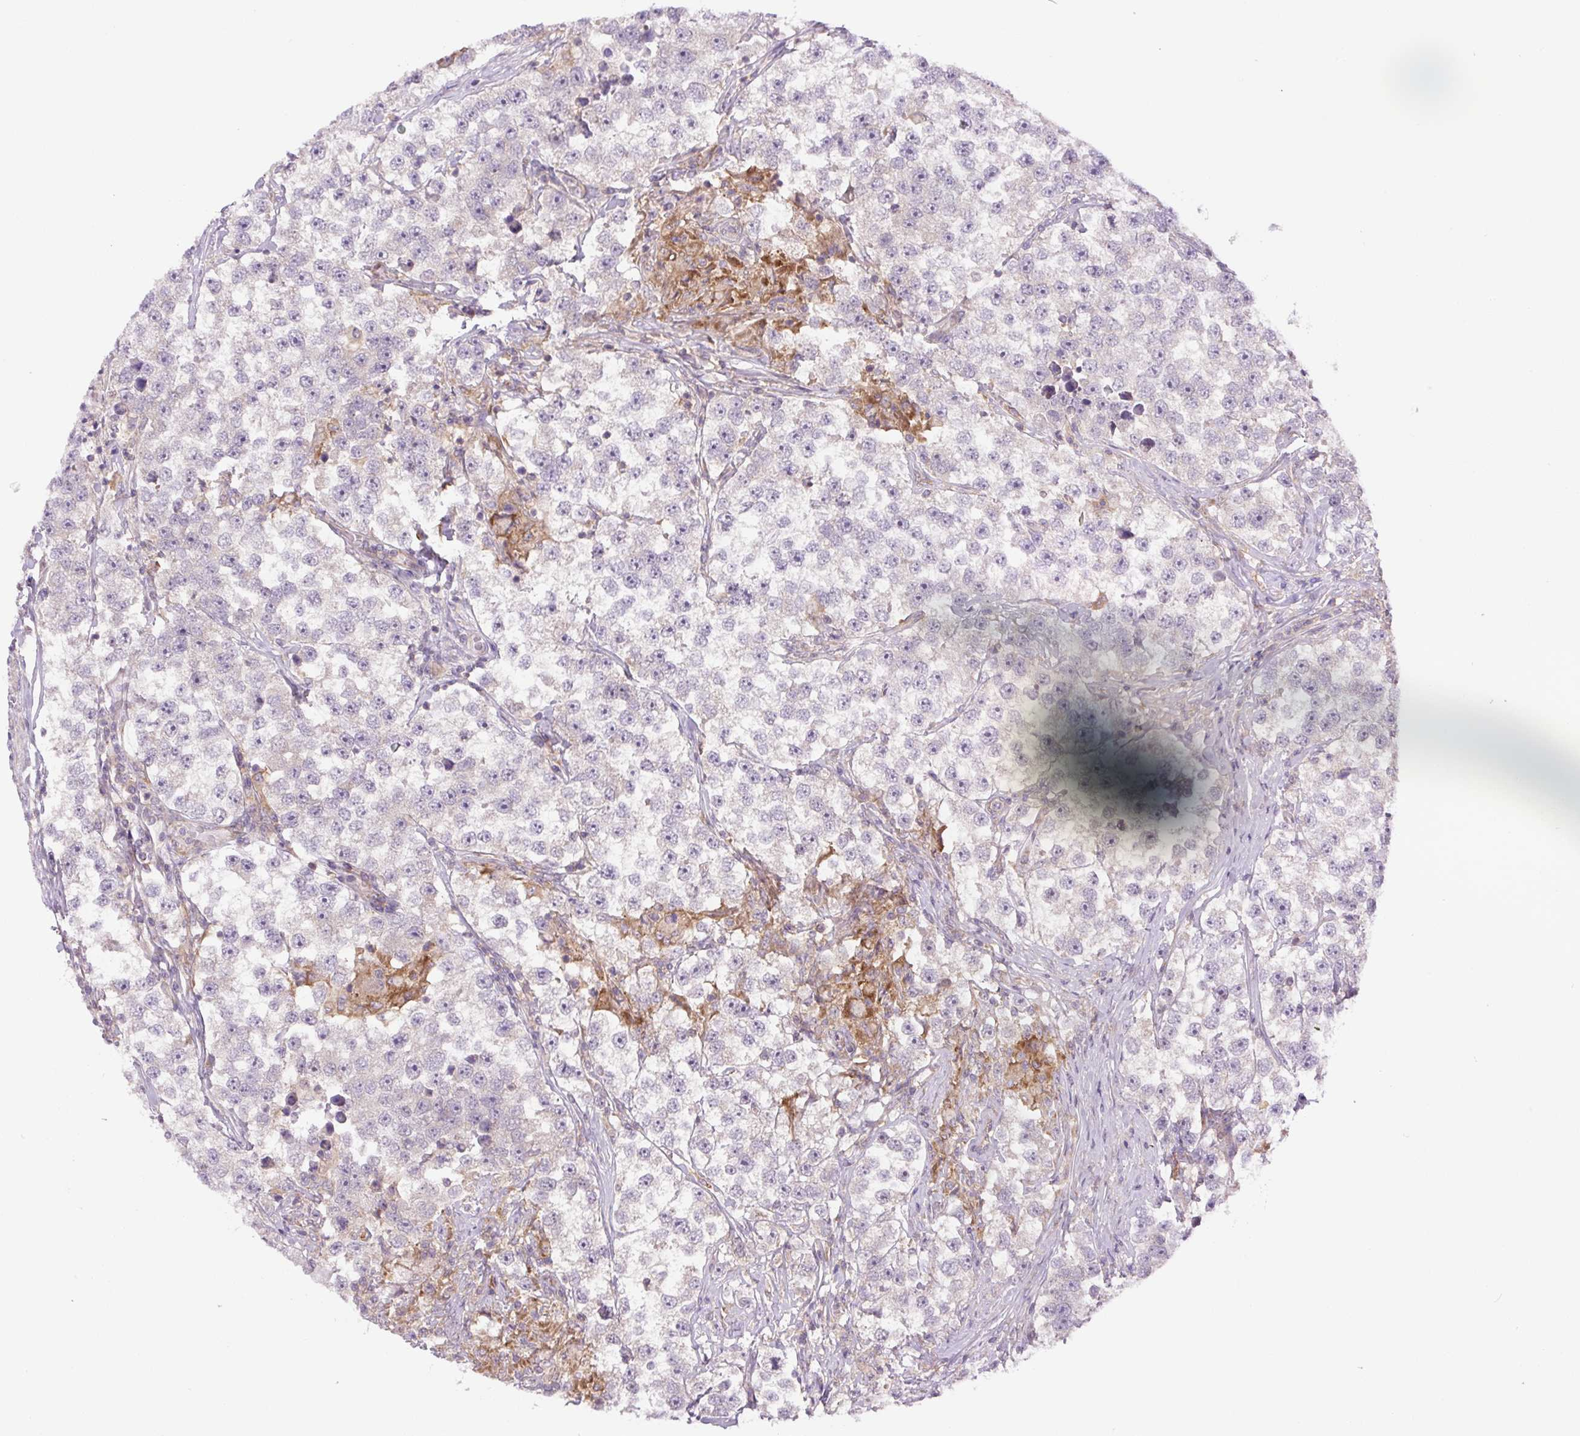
{"staining": {"intensity": "negative", "quantity": "none", "location": "none"}, "tissue": "testis cancer", "cell_type": "Tumor cells", "image_type": "cancer", "snomed": [{"axis": "morphology", "description": "Seminoma, NOS"}, {"axis": "topography", "description": "Testis"}], "caption": "Tumor cells are negative for protein expression in human seminoma (testis). (DAB (3,3'-diaminobenzidine) immunohistochemistry with hematoxylin counter stain).", "gene": "MINK1", "patient": {"sex": "male", "age": 46}}